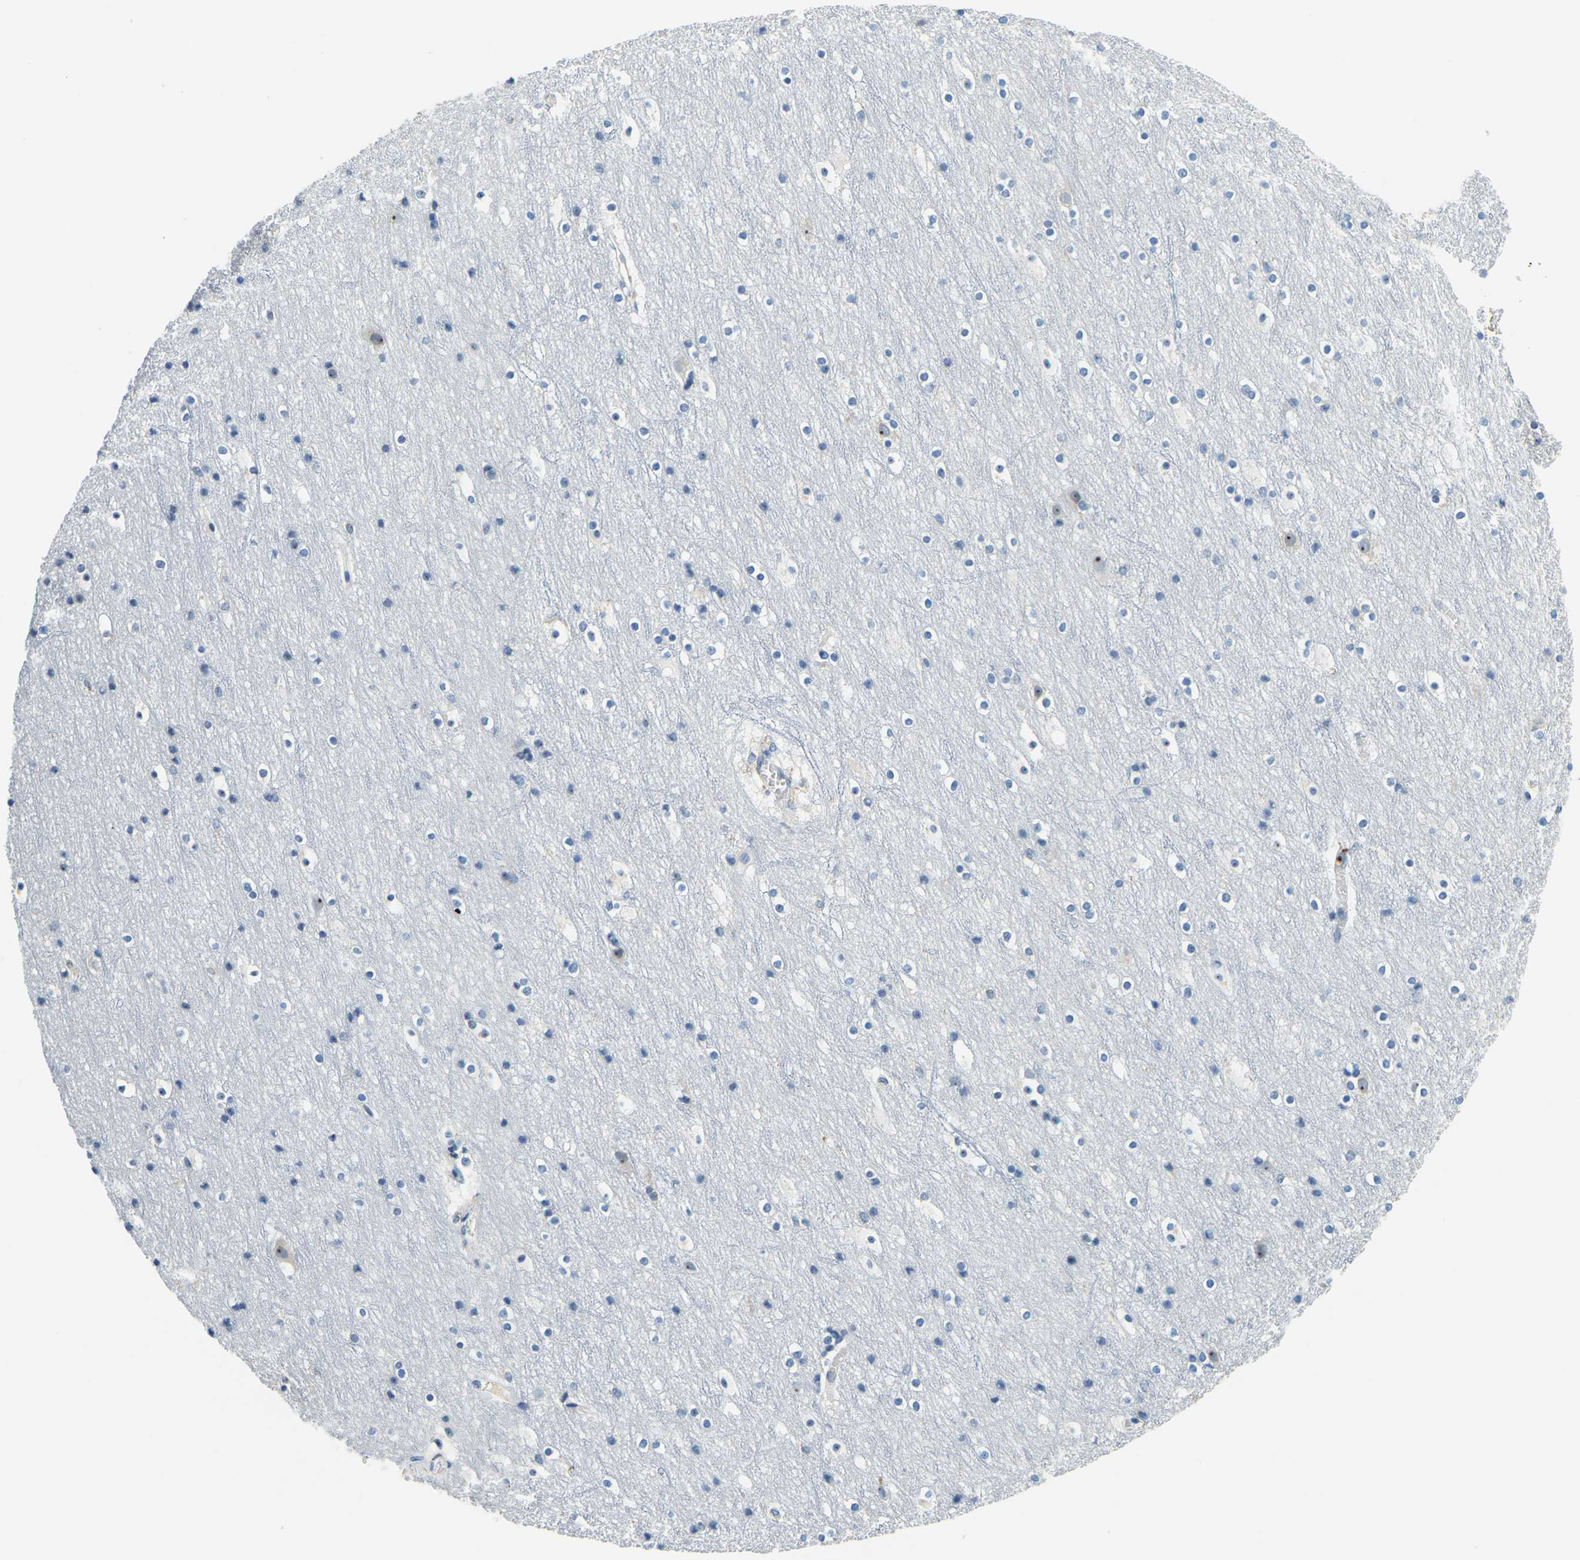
{"staining": {"intensity": "negative", "quantity": "none", "location": "none"}, "tissue": "cerebral cortex", "cell_type": "Endothelial cells", "image_type": "normal", "snomed": [{"axis": "morphology", "description": "Normal tissue, NOS"}, {"axis": "topography", "description": "Cerebral cortex"}], "caption": "Immunohistochemistry micrograph of unremarkable human cerebral cortex stained for a protein (brown), which displays no expression in endothelial cells. (Stains: DAB immunohistochemistry (IHC) with hematoxylin counter stain, Microscopy: brightfield microscopy at high magnification).", "gene": "RRP1", "patient": {"sex": "male", "age": 45}}